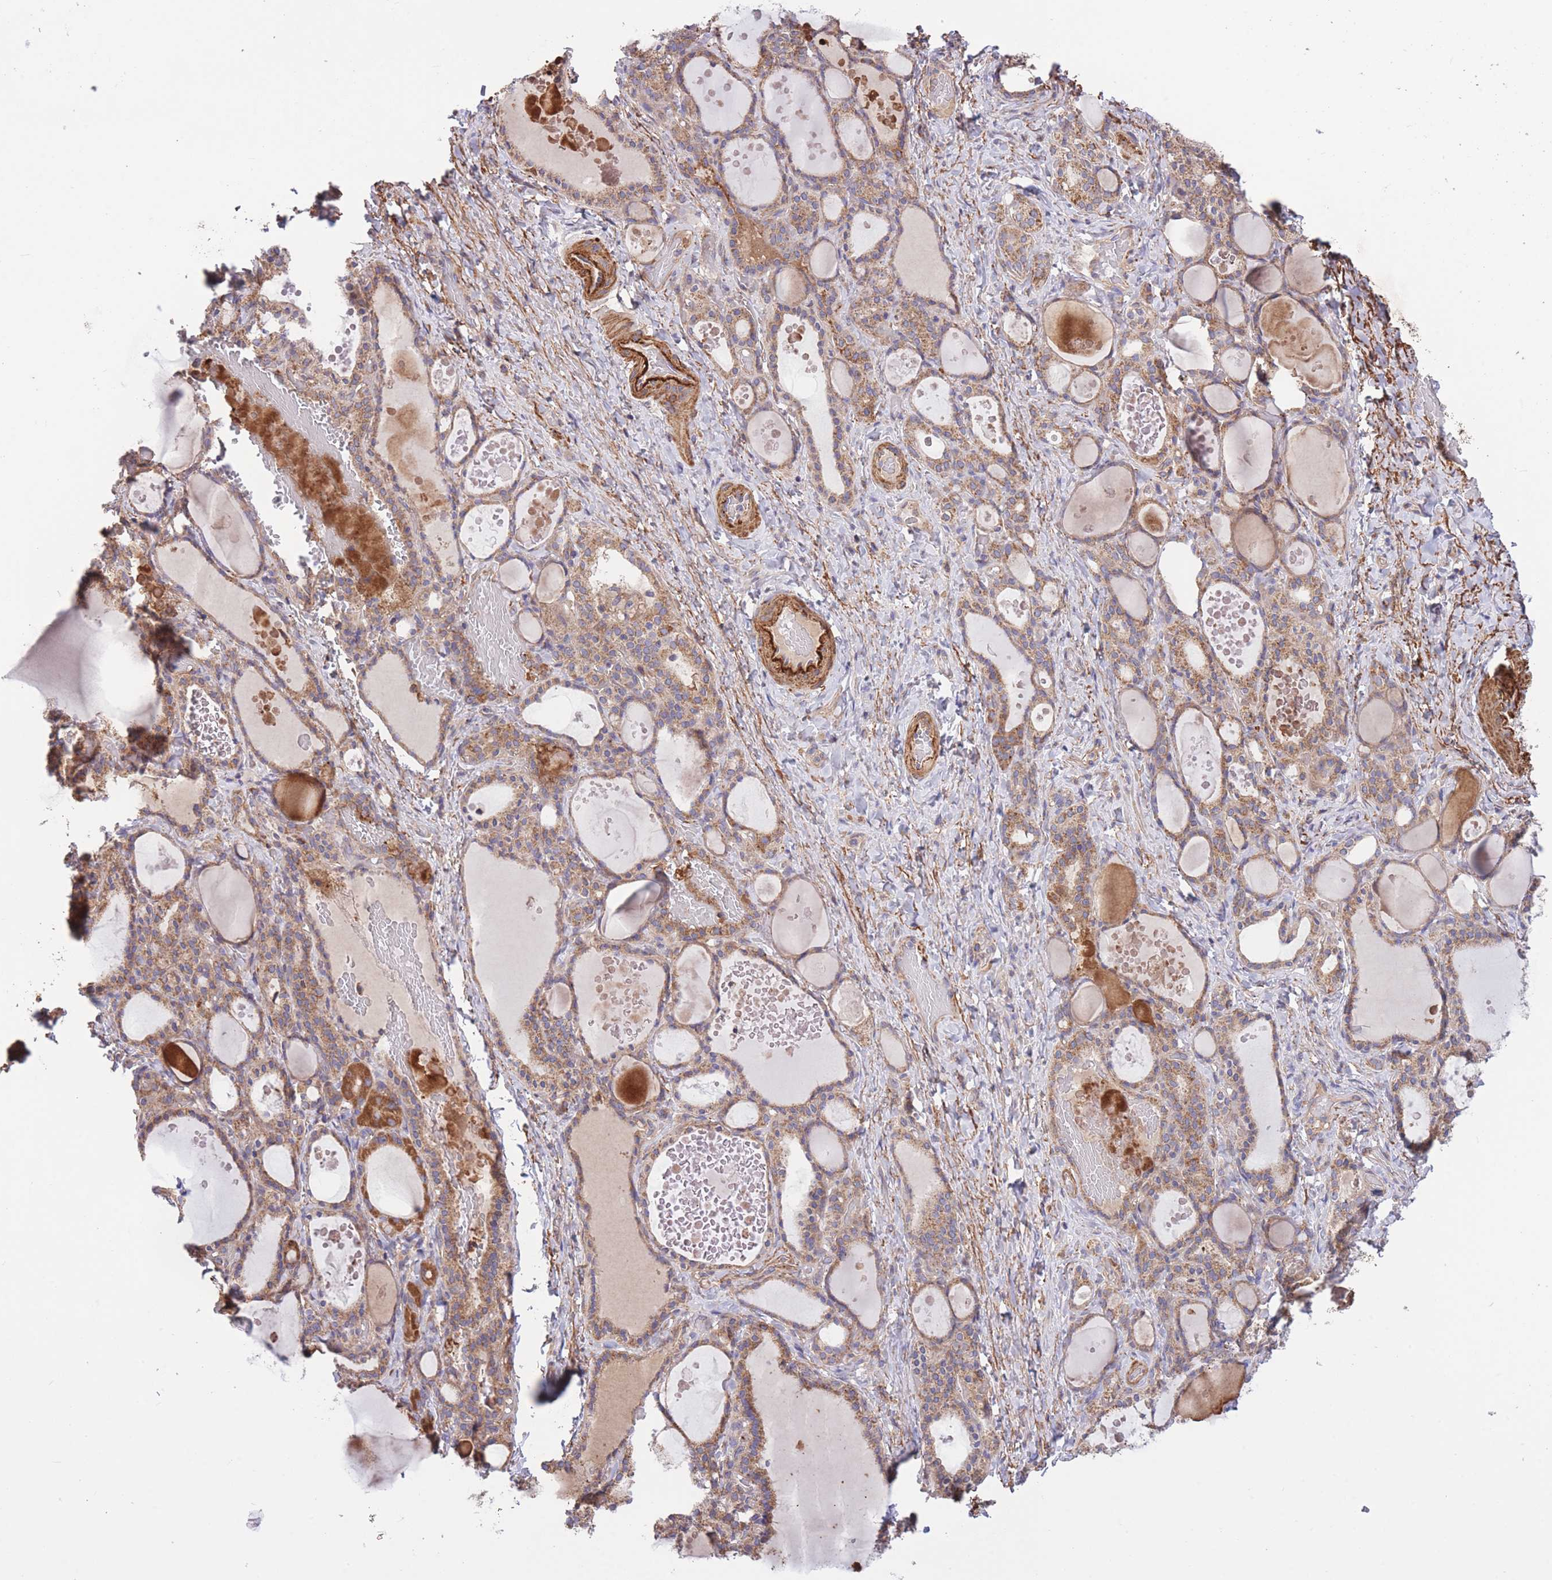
{"staining": {"intensity": "moderate", "quantity": ">75%", "location": "cytoplasmic/membranous"}, "tissue": "thyroid gland", "cell_type": "Glandular cells", "image_type": "normal", "snomed": [{"axis": "morphology", "description": "Normal tissue, NOS"}, {"axis": "topography", "description": "Thyroid gland"}], "caption": "Thyroid gland stained with a brown dye shows moderate cytoplasmic/membranous positive staining in approximately >75% of glandular cells.", "gene": "ATP13A2", "patient": {"sex": "female", "age": 46}}